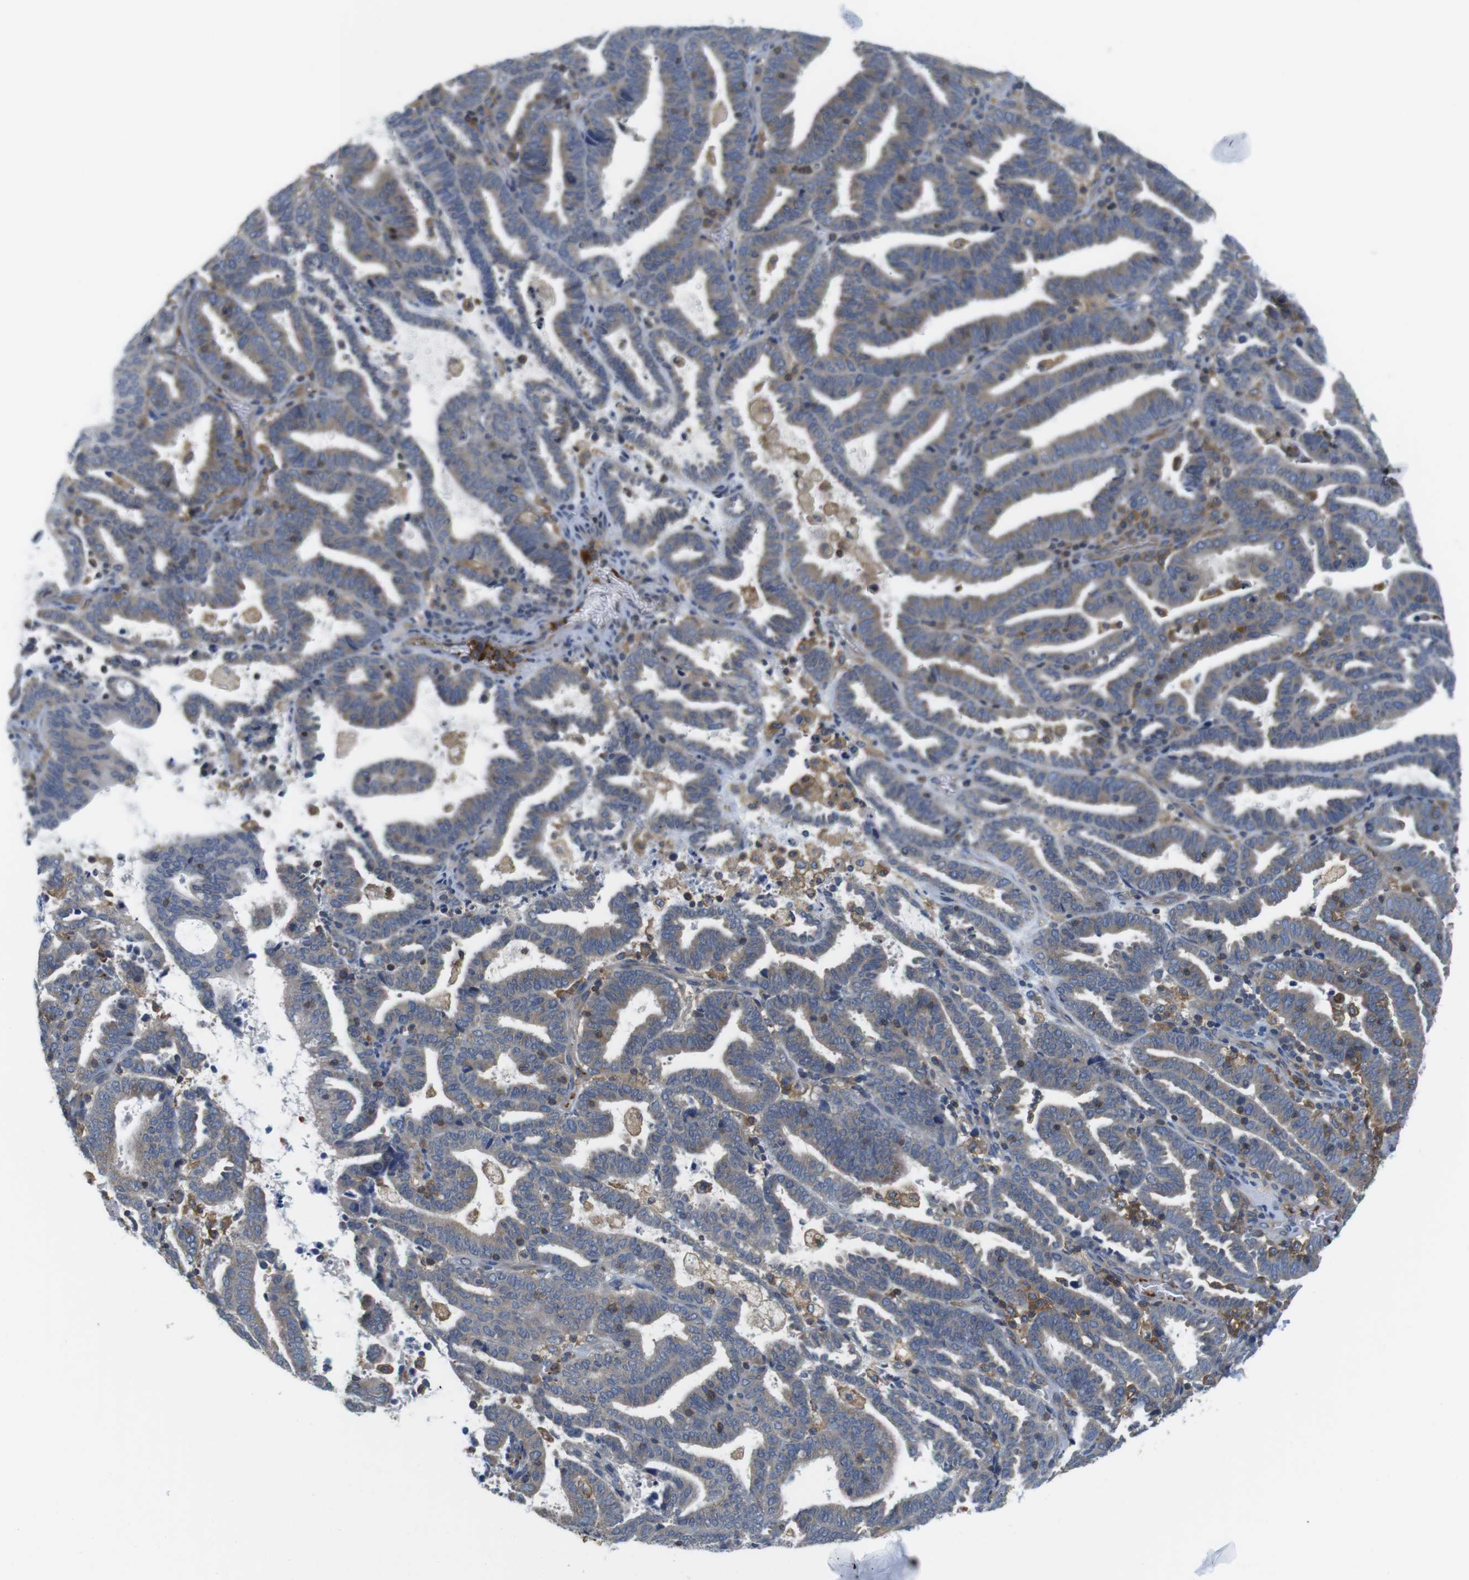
{"staining": {"intensity": "weak", "quantity": ">75%", "location": "cytoplasmic/membranous"}, "tissue": "endometrial cancer", "cell_type": "Tumor cells", "image_type": "cancer", "snomed": [{"axis": "morphology", "description": "Adenocarcinoma, NOS"}, {"axis": "topography", "description": "Uterus"}], "caption": "Endometrial cancer stained with a protein marker shows weak staining in tumor cells.", "gene": "HERPUD2", "patient": {"sex": "female", "age": 83}}